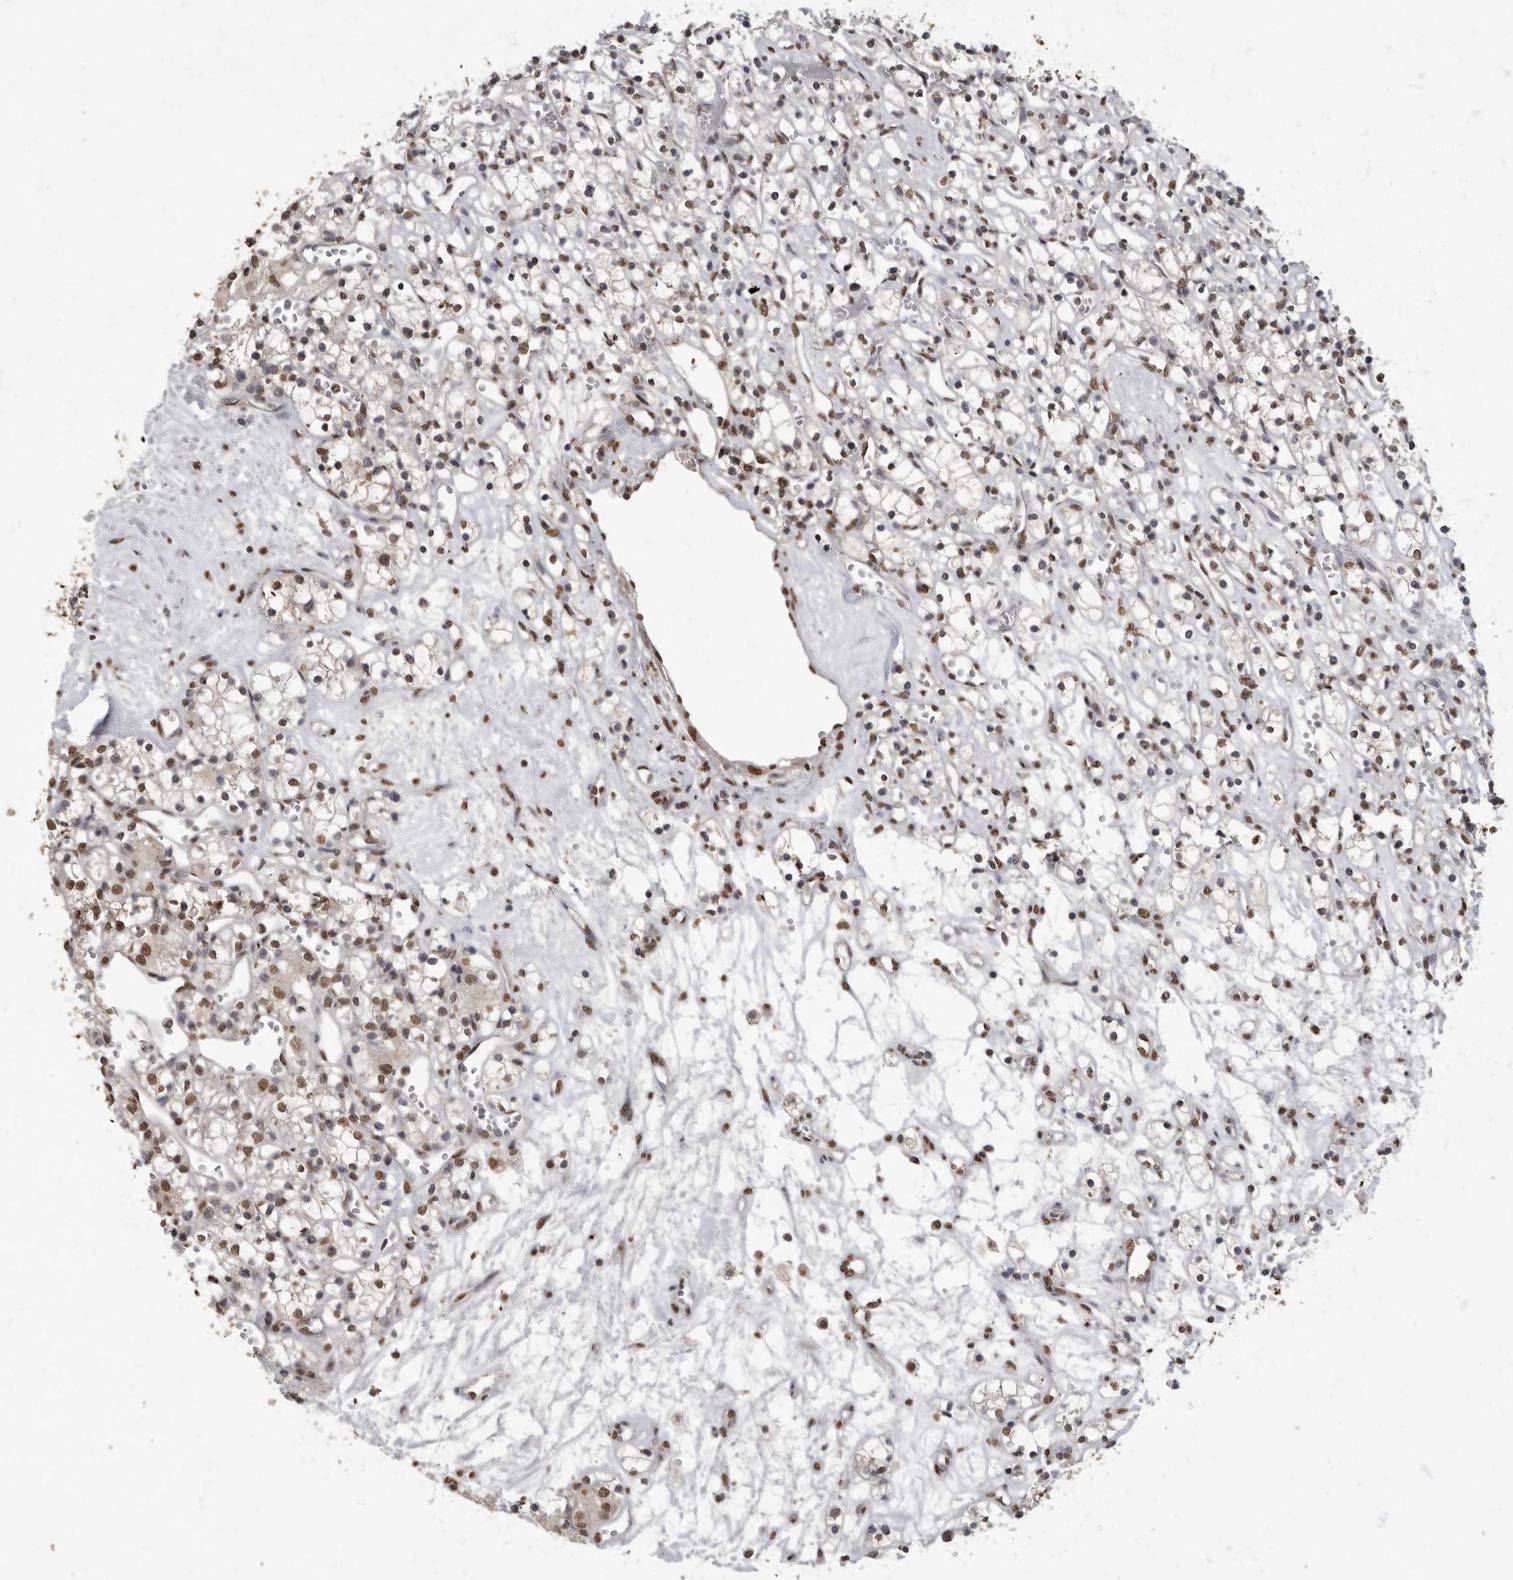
{"staining": {"intensity": "moderate", "quantity": ">75%", "location": "nuclear"}, "tissue": "renal cancer", "cell_type": "Tumor cells", "image_type": "cancer", "snomed": [{"axis": "morphology", "description": "Adenocarcinoma, NOS"}, {"axis": "topography", "description": "Kidney"}], "caption": "Moderate nuclear expression is seen in about >75% of tumor cells in adenocarcinoma (renal). The staining was performed using DAB to visualize the protein expression in brown, while the nuclei were stained in blue with hematoxylin (Magnification: 20x).", "gene": "NBL1", "patient": {"sex": "female", "age": 59}}